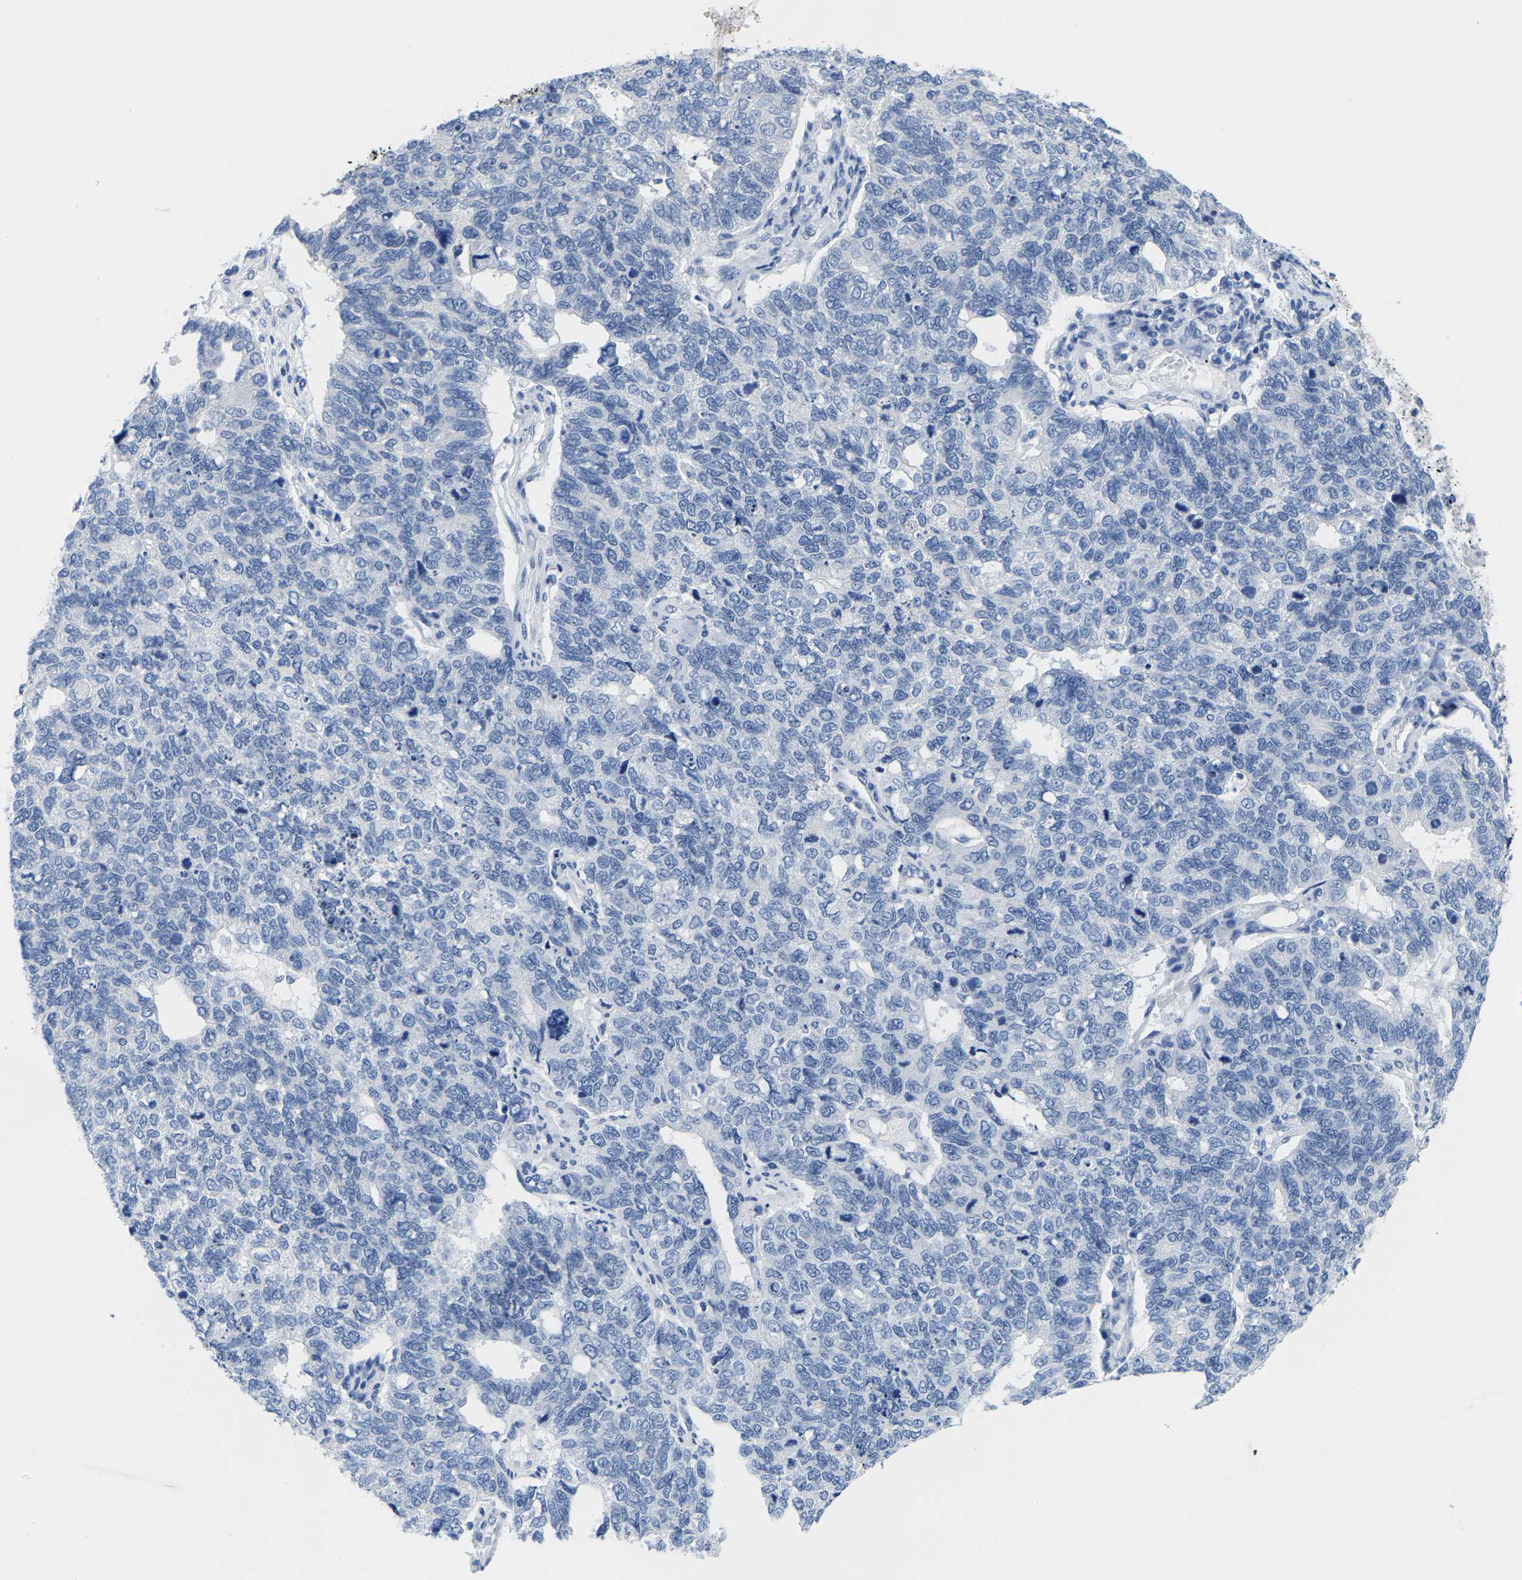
{"staining": {"intensity": "negative", "quantity": "none", "location": "none"}, "tissue": "cervical cancer", "cell_type": "Tumor cells", "image_type": "cancer", "snomed": [{"axis": "morphology", "description": "Squamous cell carcinoma, NOS"}, {"axis": "topography", "description": "Cervix"}], "caption": "Immunohistochemical staining of cervical cancer demonstrates no significant positivity in tumor cells.", "gene": "KLHL1", "patient": {"sex": "female", "age": 63}}